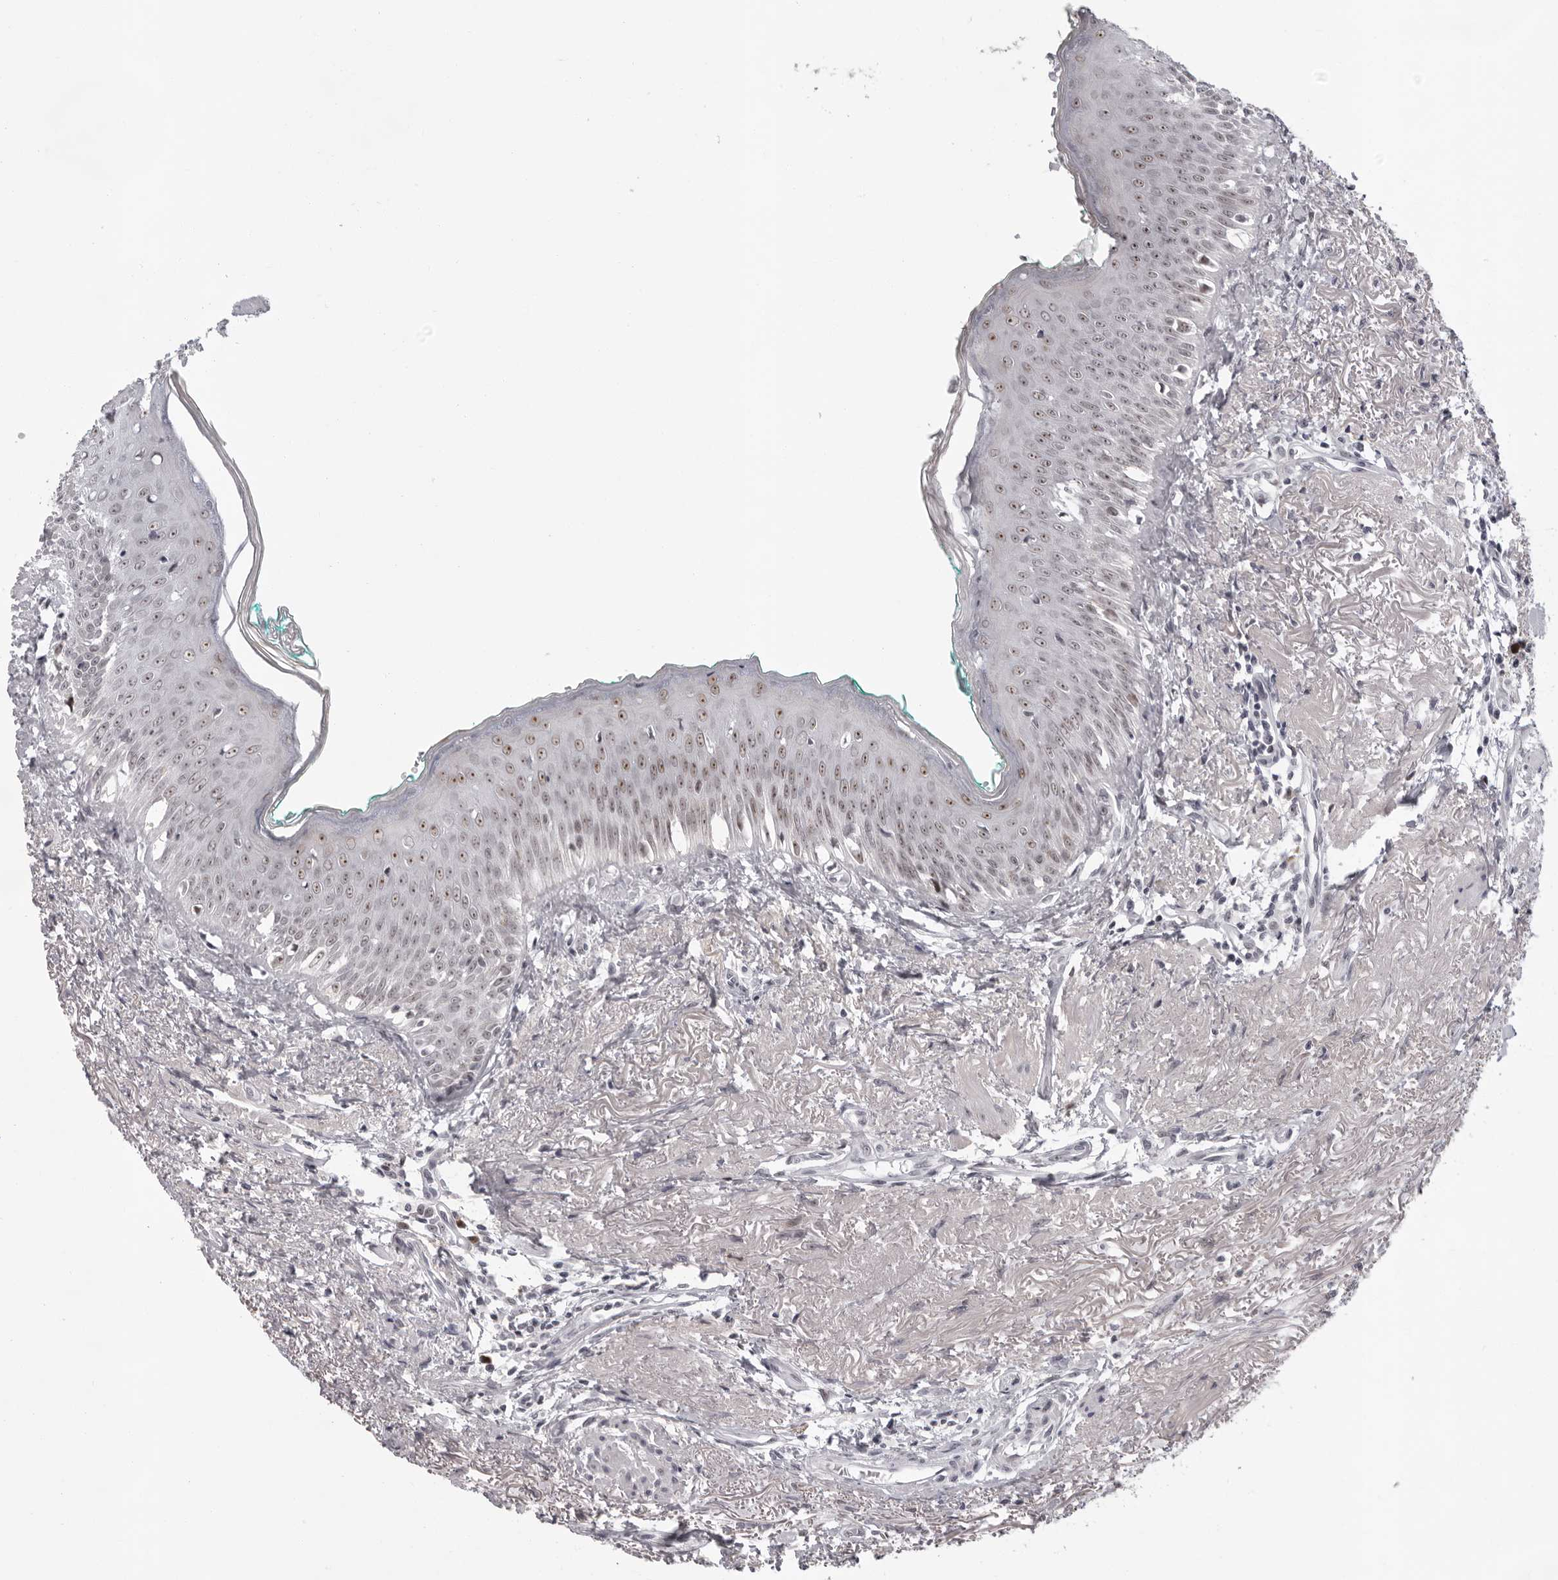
{"staining": {"intensity": "strong", "quantity": "25%-75%", "location": "nuclear"}, "tissue": "oral mucosa", "cell_type": "Squamous epithelial cells", "image_type": "normal", "snomed": [{"axis": "morphology", "description": "Normal tissue, NOS"}, {"axis": "topography", "description": "Oral tissue"}], "caption": "An IHC image of unremarkable tissue is shown. Protein staining in brown shows strong nuclear positivity in oral mucosa within squamous epithelial cells. The staining is performed using DAB (3,3'-diaminobenzidine) brown chromogen to label protein expression. The nuclei are counter-stained blue using hematoxylin.", "gene": "EXOSC10", "patient": {"sex": "female", "age": 70}}